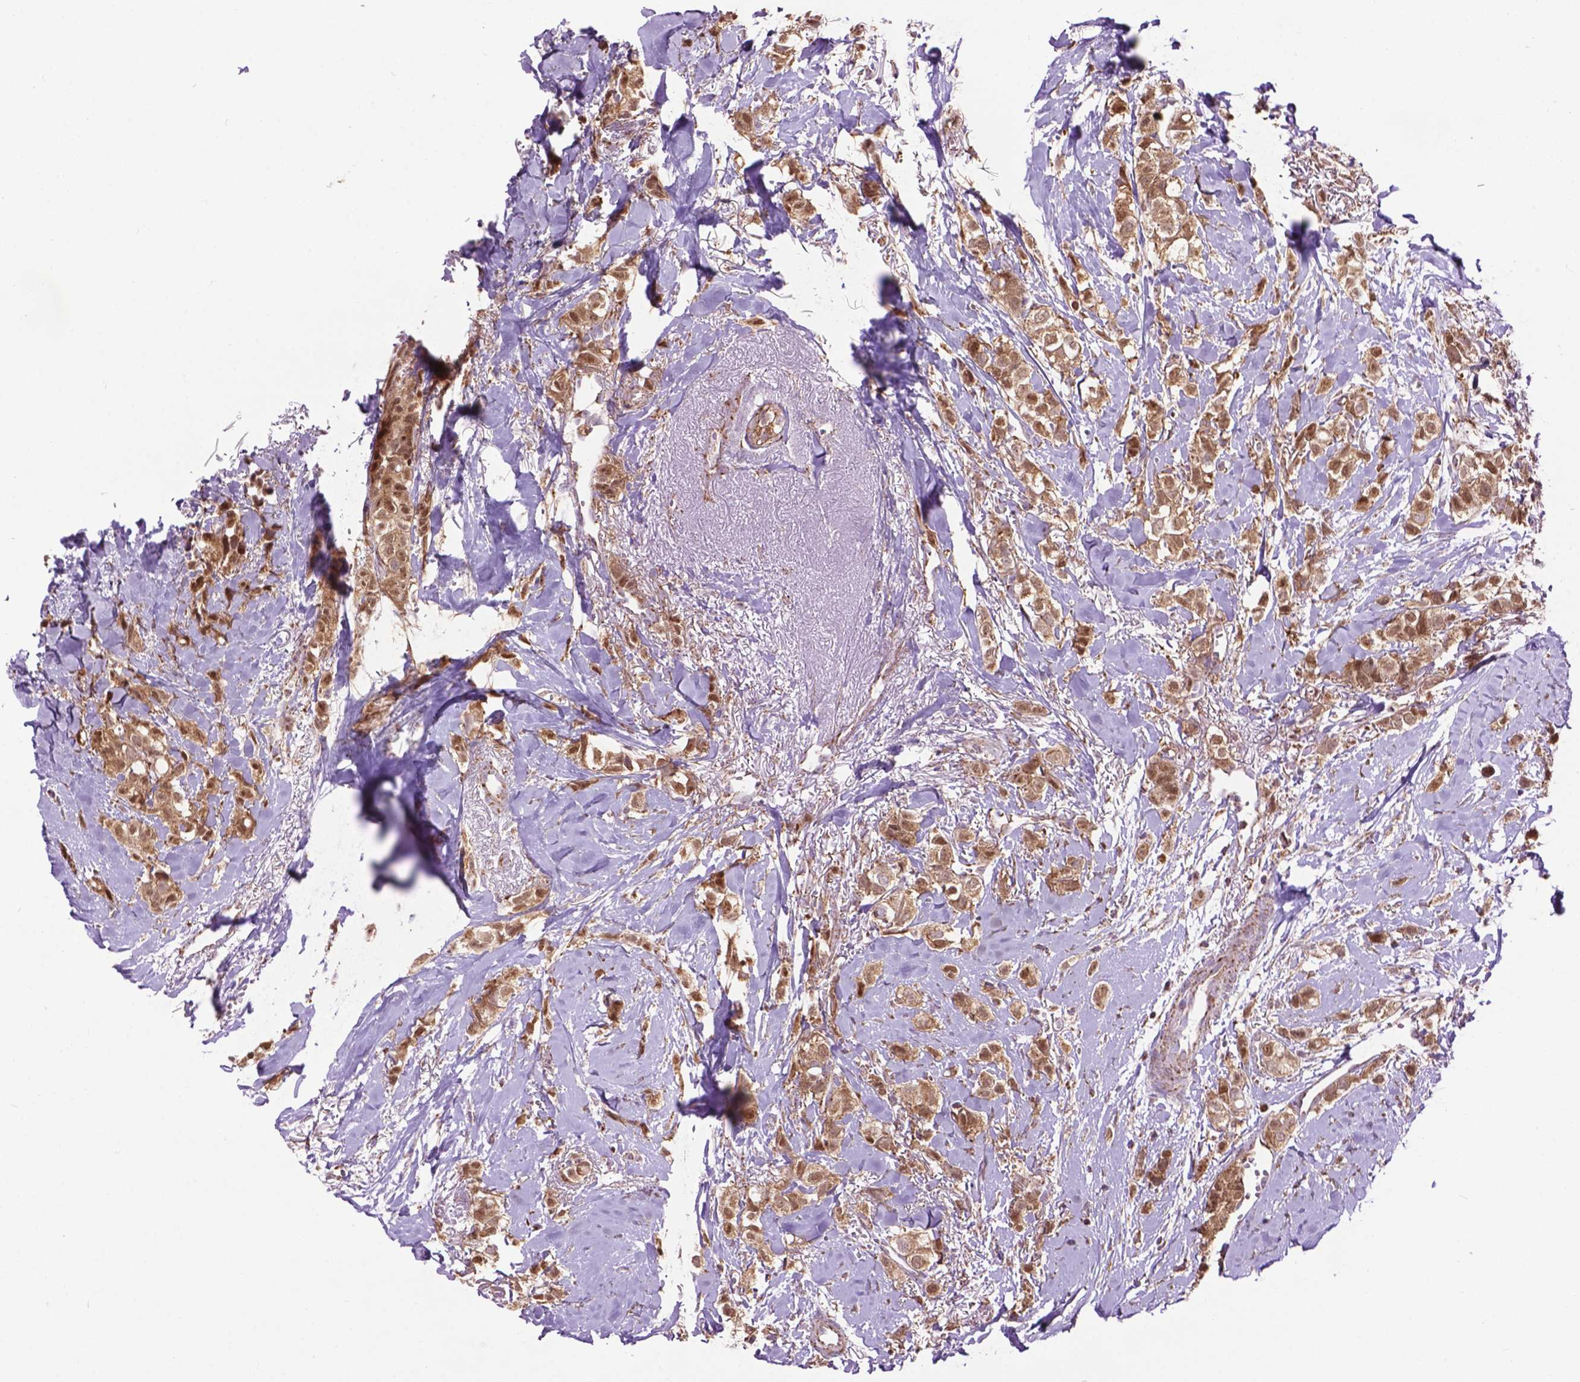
{"staining": {"intensity": "moderate", "quantity": ">75%", "location": "cytoplasmic/membranous"}, "tissue": "breast cancer", "cell_type": "Tumor cells", "image_type": "cancer", "snomed": [{"axis": "morphology", "description": "Duct carcinoma"}, {"axis": "topography", "description": "Breast"}], "caption": "There is medium levels of moderate cytoplasmic/membranous positivity in tumor cells of breast cancer (intraductal carcinoma), as demonstrated by immunohistochemical staining (brown color).", "gene": "PYCR3", "patient": {"sex": "female", "age": 85}}